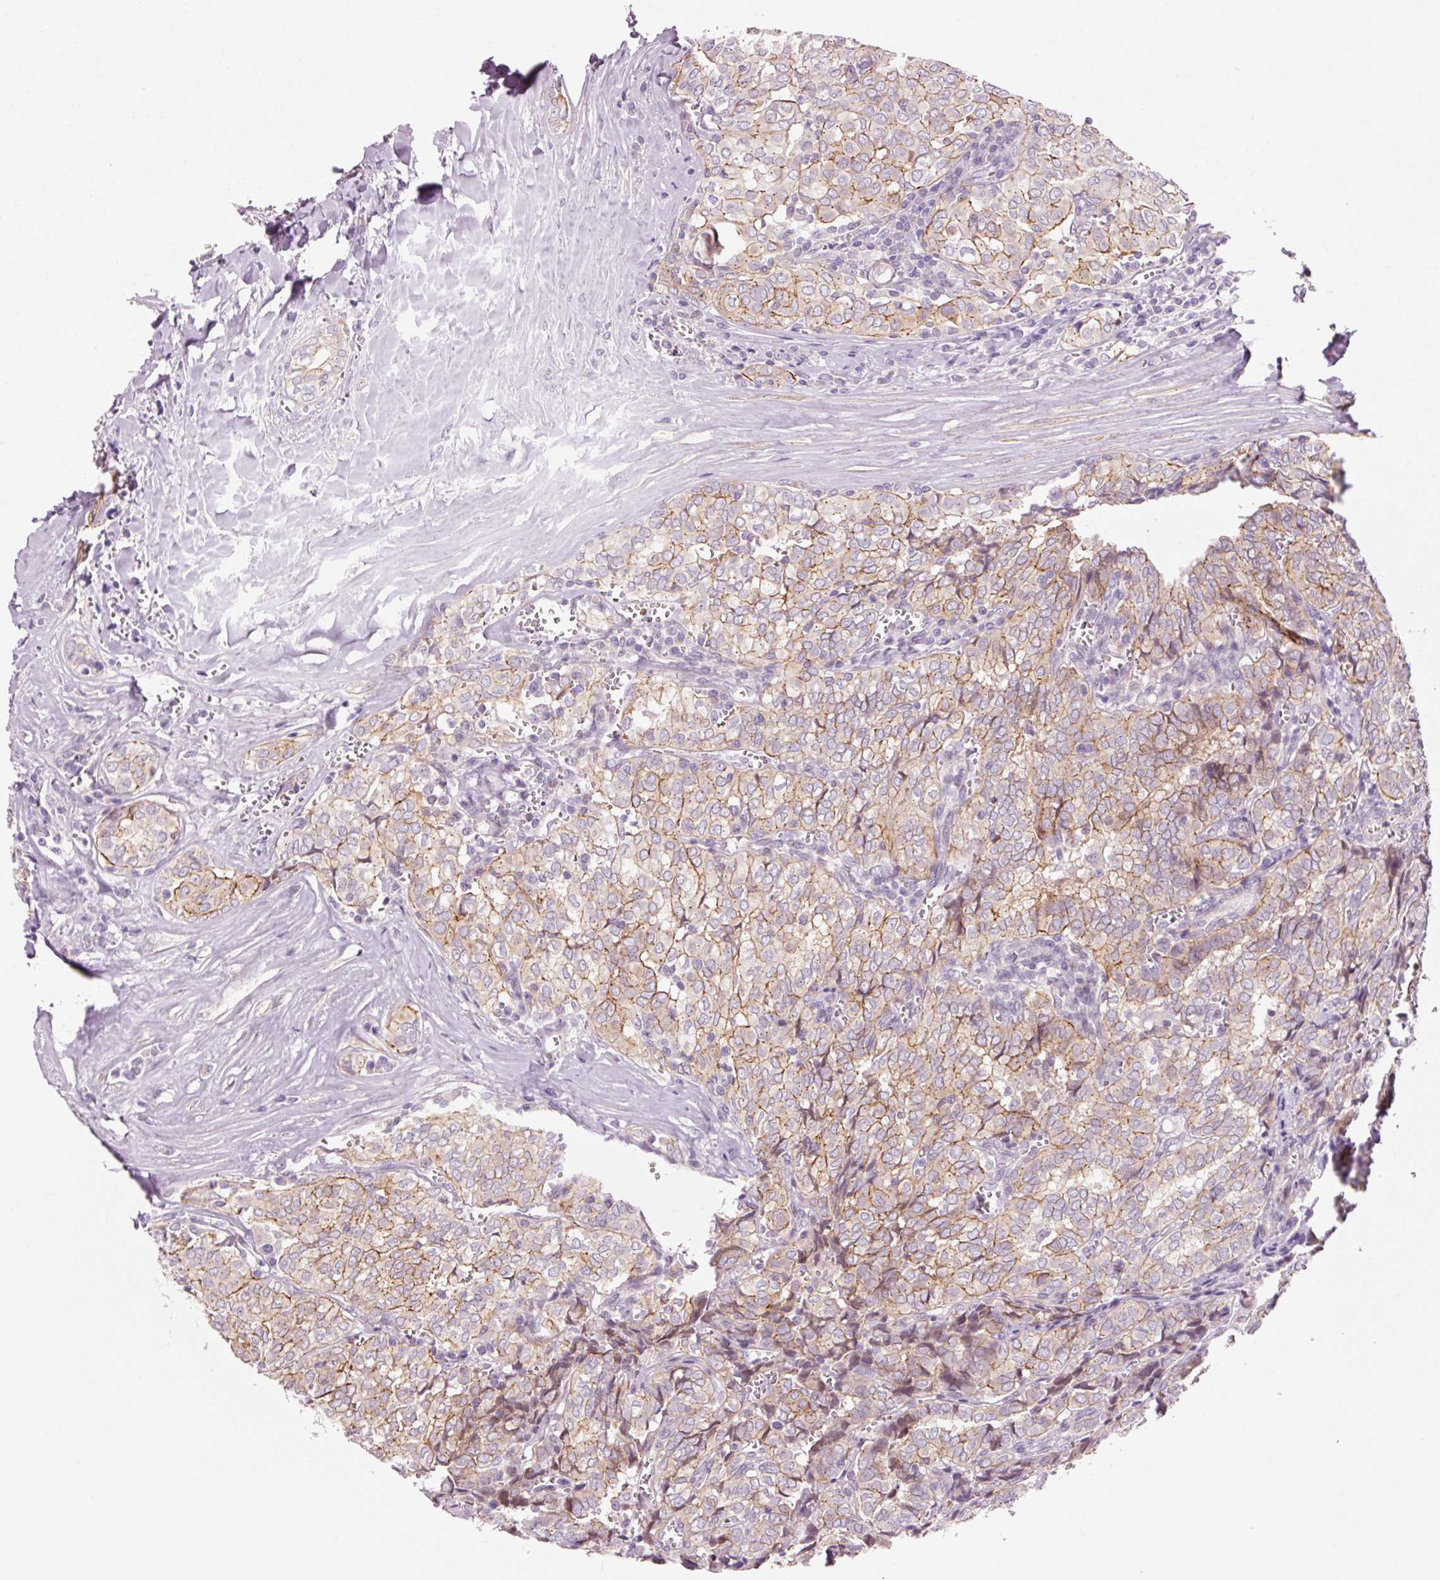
{"staining": {"intensity": "moderate", "quantity": "25%-75%", "location": "cytoplasmic/membranous"}, "tissue": "thyroid cancer", "cell_type": "Tumor cells", "image_type": "cancer", "snomed": [{"axis": "morphology", "description": "Papillary adenocarcinoma, NOS"}, {"axis": "topography", "description": "Thyroid gland"}], "caption": "Human thyroid cancer stained with a protein marker exhibits moderate staining in tumor cells.", "gene": "DAPP1", "patient": {"sex": "female", "age": 30}}